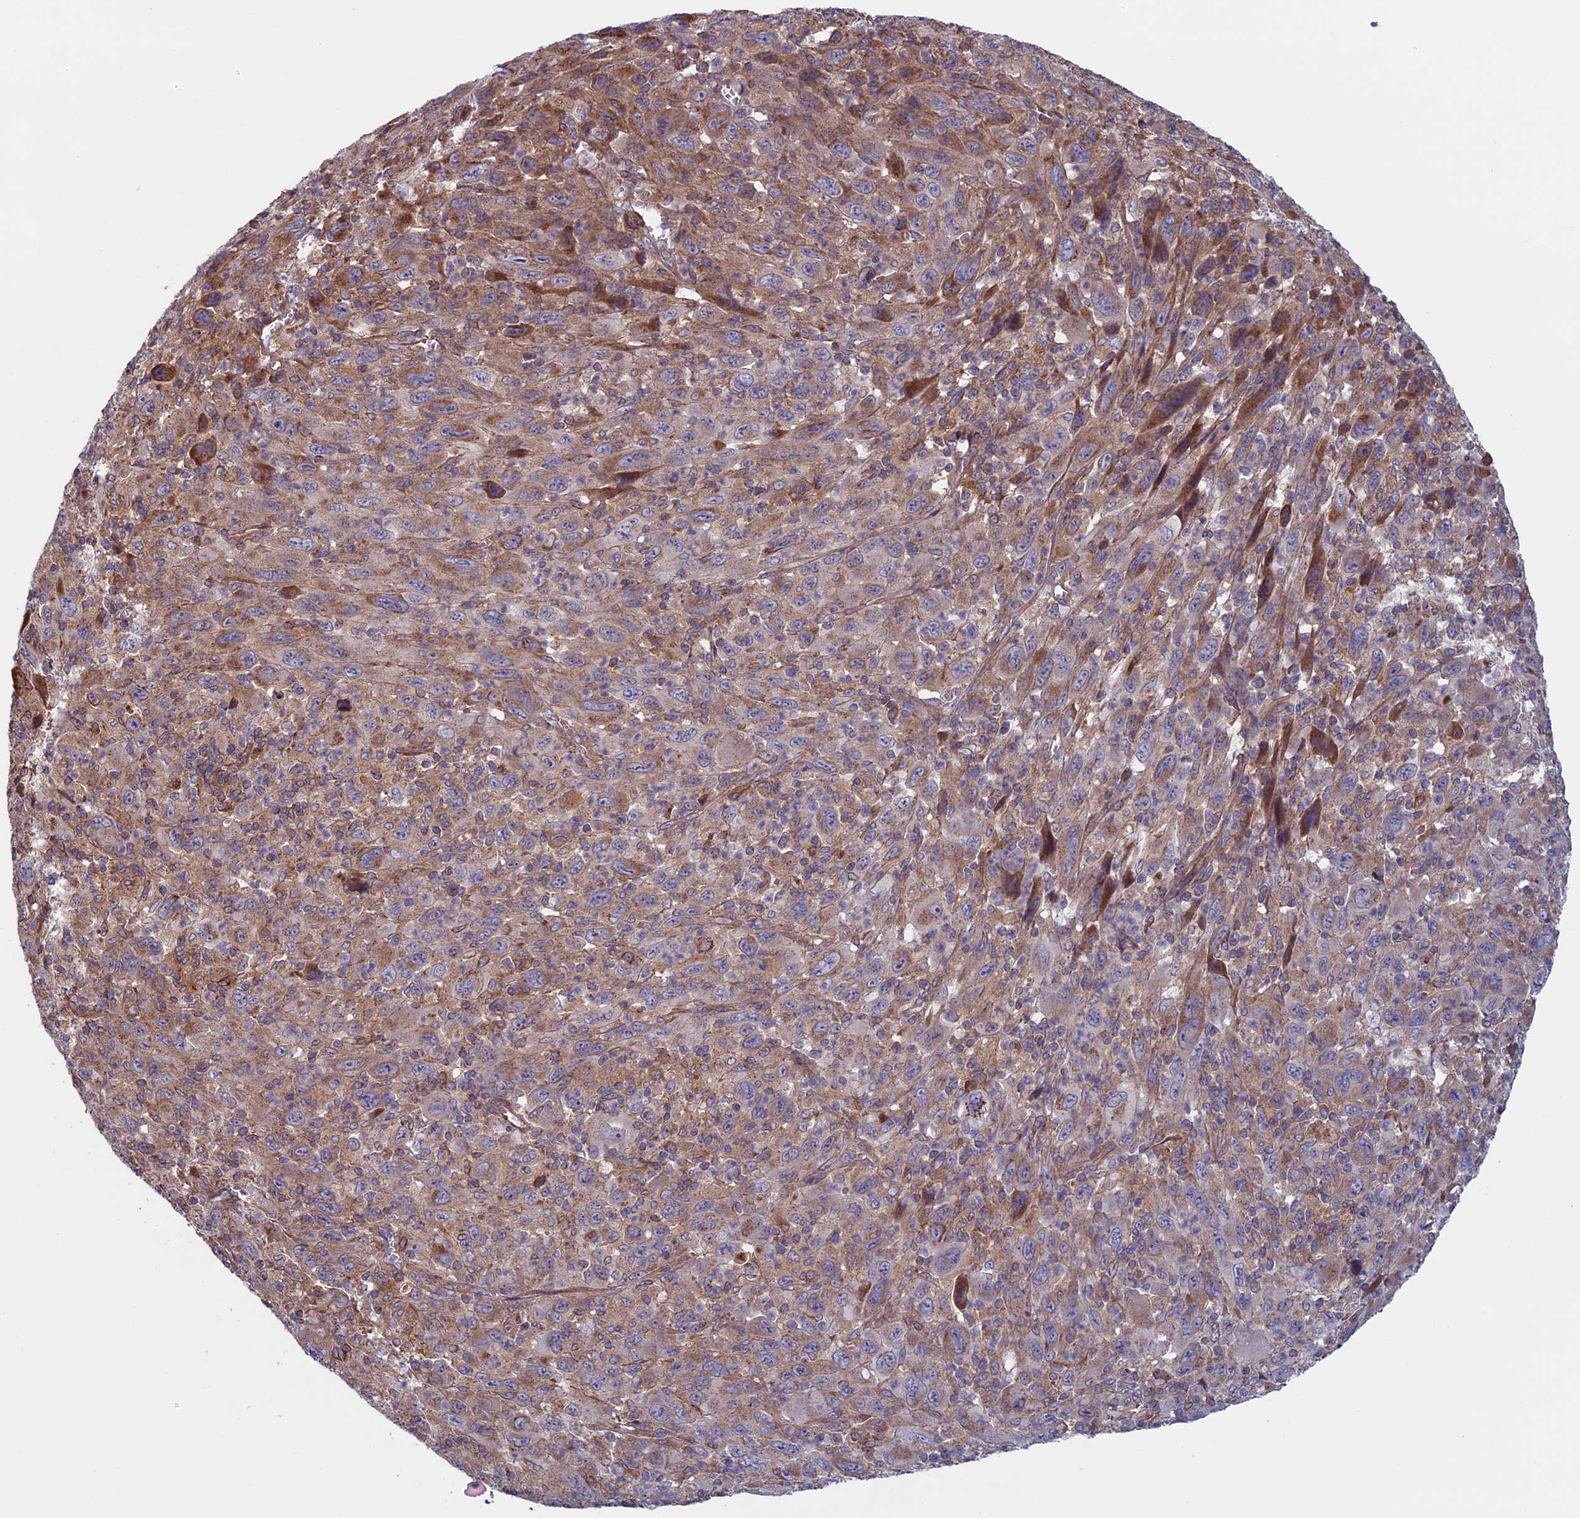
{"staining": {"intensity": "weak", "quantity": "25%-75%", "location": "cytoplasmic/membranous"}, "tissue": "melanoma", "cell_type": "Tumor cells", "image_type": "cancer", "snomed": [{"axis": "morphology", "description": "Malignant melanoma, Metastatic site"}, {"axis": "topography", "description": "Skin"}], "caption": "High-power microscopy captured an immunohistochemistry histopathology image of melanoma, revealing weak cytoplasmic/membranous staining in approximately 25%-75% of tumor cells. (DAB IHC, brown staining for protein, blue staining for nuclei).", "gene": "CCDC8", "patient": {"sex": "female", "age": 56}}